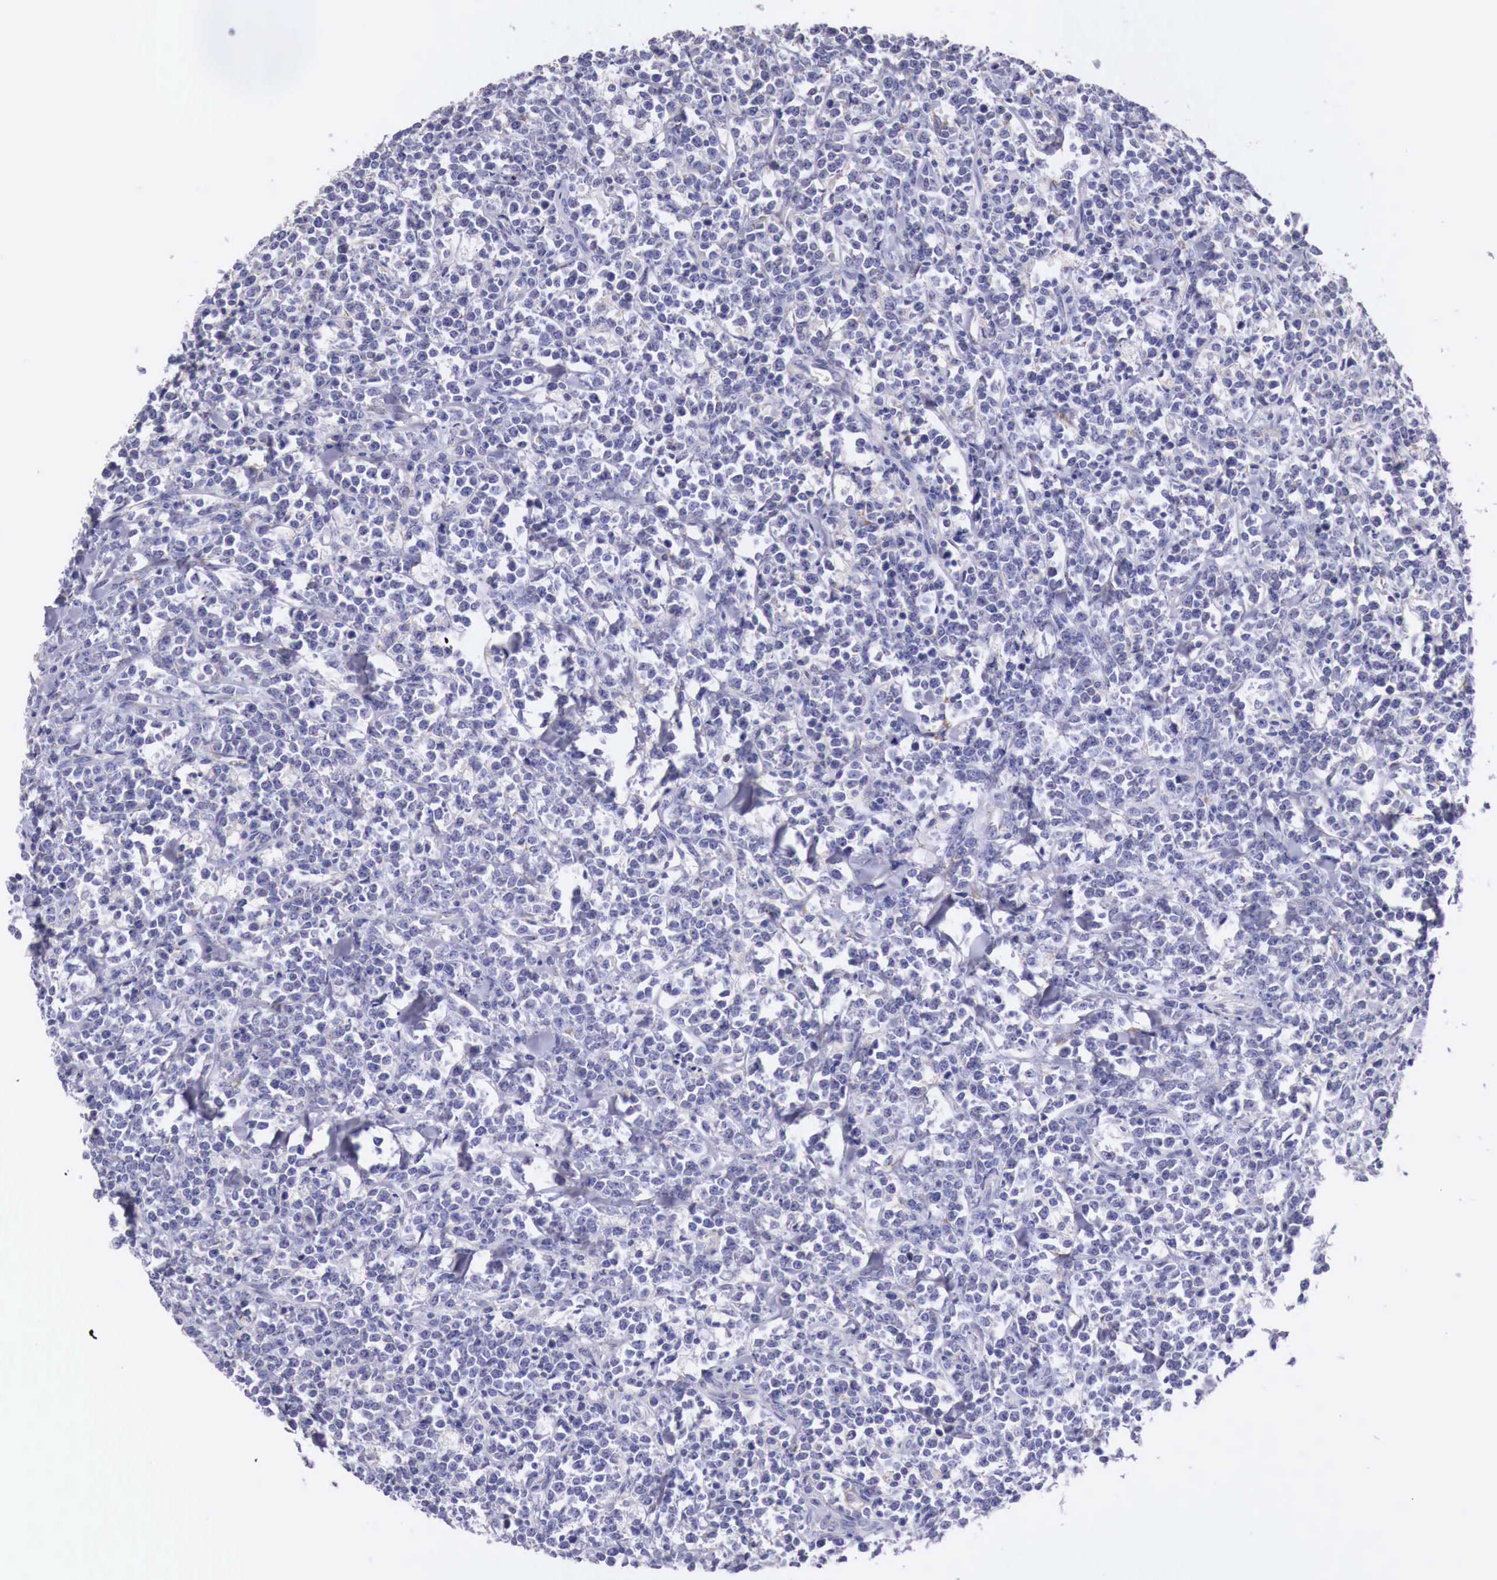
{"staining": {"intensity": "negative", "quantity": "none", "location": "none"}, "tissue": "lymphoma", "cell_type": "Tumor cells", "image_type": "cancer", "snomed": [{"axis": "morphology", "description": "Malignant lymphoma, non-Hodgkin's type, High grade"}, {"axis": "topography", "description": "Small intestine"}, {"axis": "topography", "description": "Colon"}], "caption": "Tumor cells show no significant protein expression in lymphoma. The staining was performed using DAB to visualize the protein expression in brown, while the nuclei were stained in blue with hematoxylin (Magnification: 20x).", "gene": "NREP", "patient": {"sex": "male", "age": 8}}